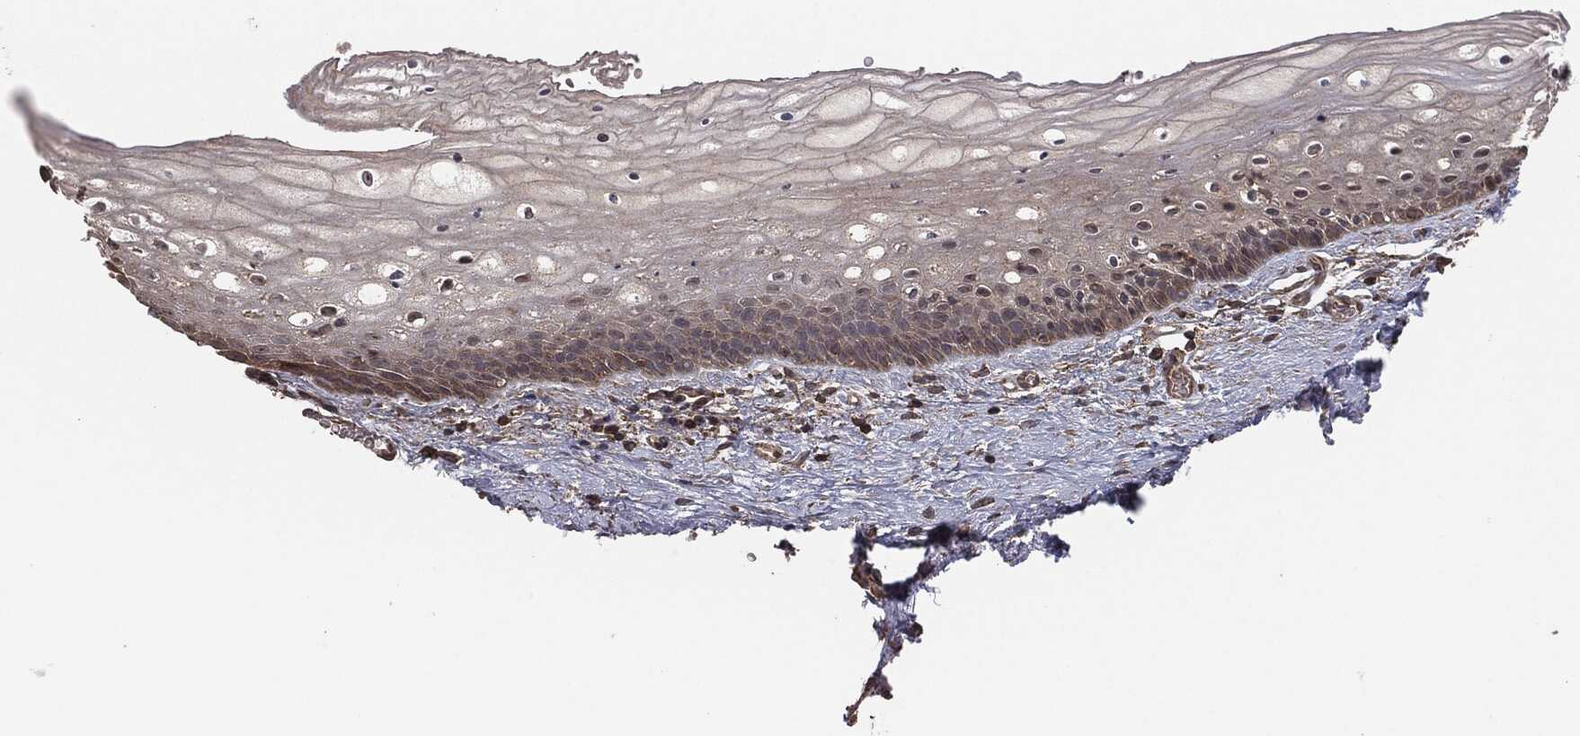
{"staining": {"intensity": "moderate", "quantity": "<25%", "location": "cytoplasmic/membranous"}, "tissue": "vagina", "cell_type": "Squamous epithelial cells", "image_type": "normal", "snomed": [{"axis": "morphology", "description": "Normal tissue, NOS"}, {"axis": "topography", "description": "Vagina"}], "caption": "Moderate cytoplasmic/membranous positivity is present in approximately <25% of squamous epithelial cells in benign vagina.", "gene": "ERBIN", "patient": {"sex": "female", "age": 32}}